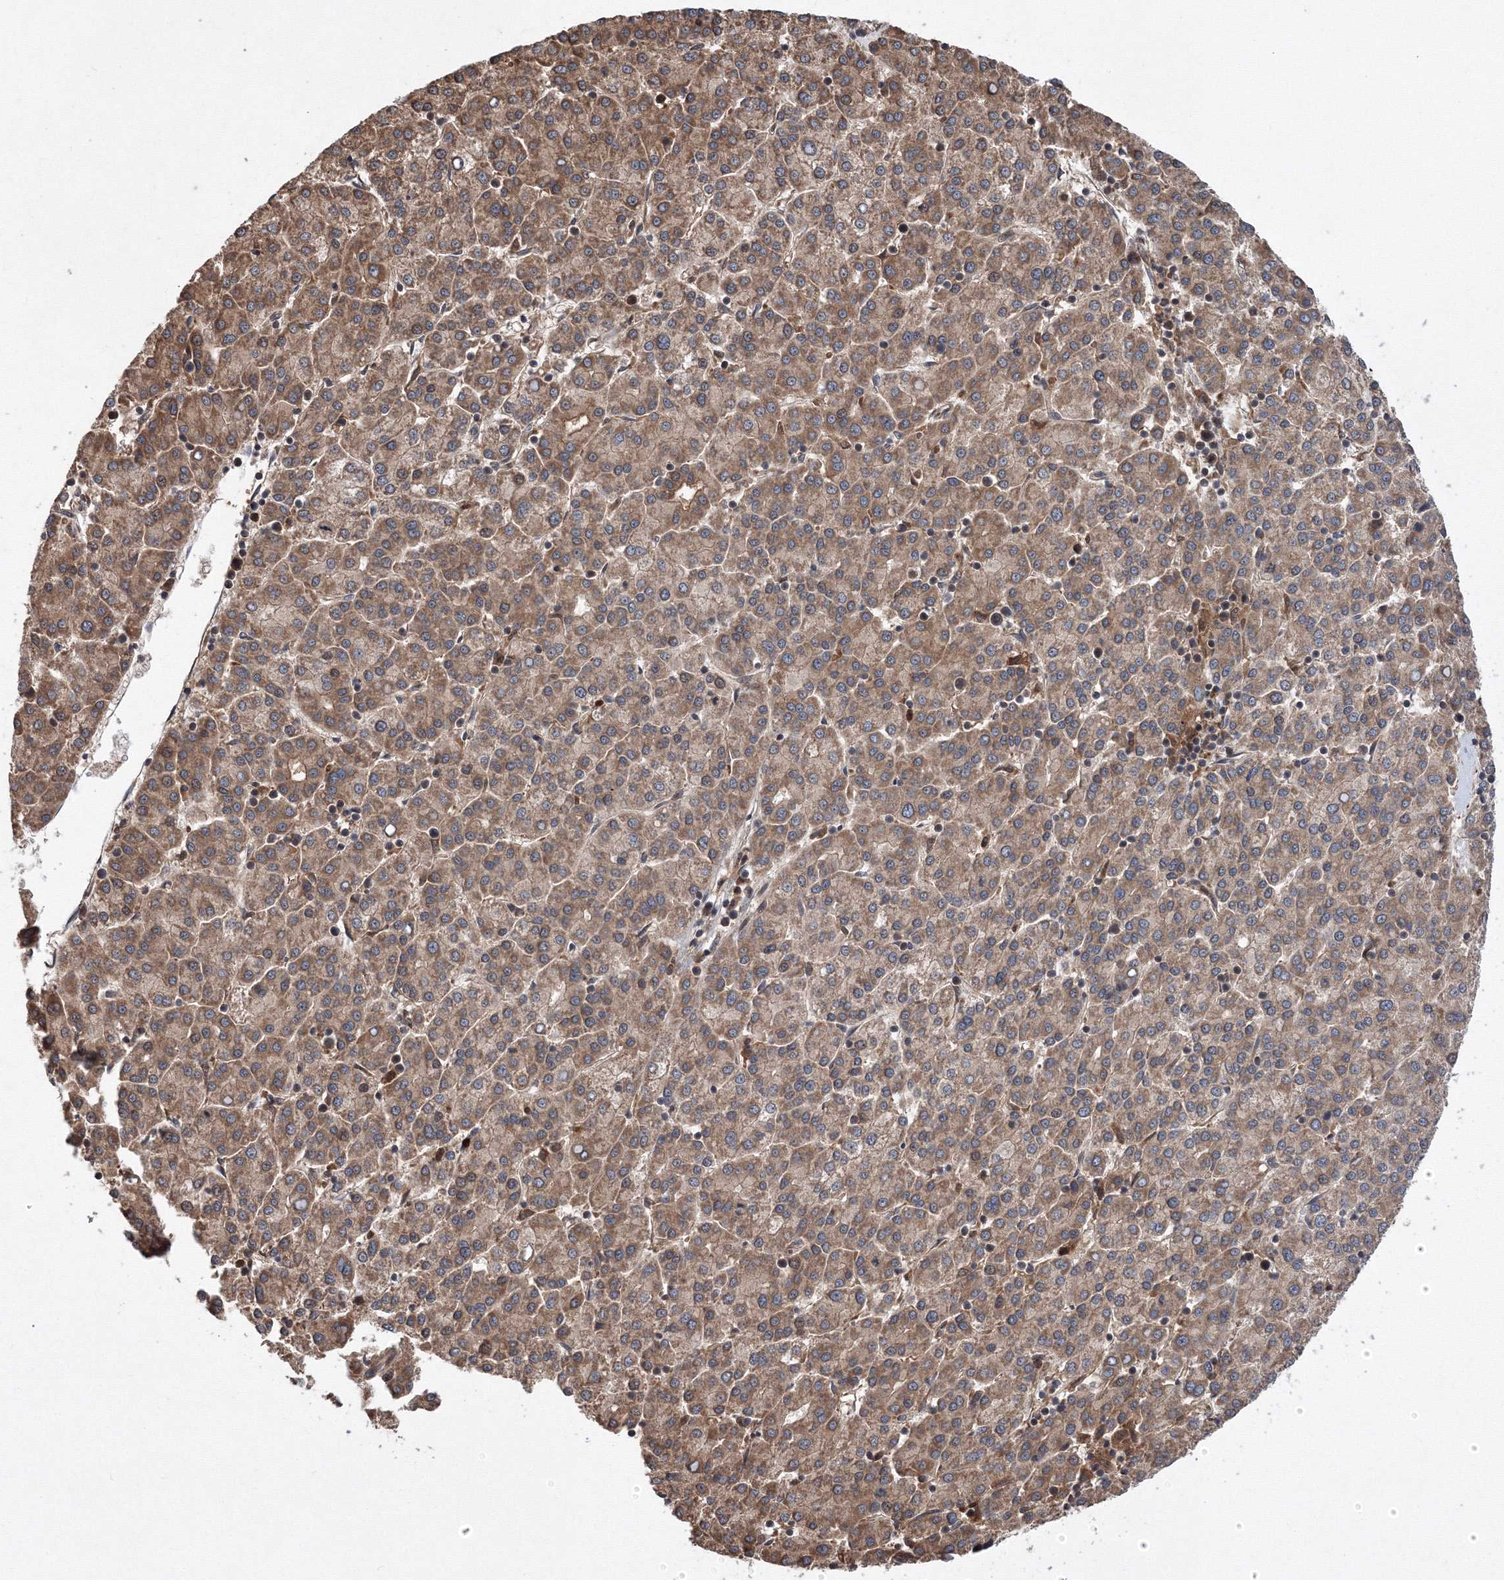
{"staining": {"intensity": "moderate", "quantity": ">75%", "location": "cytoplasmic/membranous"}, "tissue": "liver cancer", "cell_type": "Tumor cells", "image_type": "cancer", "snomed": [{"axis": "morphology", "description": "Carcinoma, Hepatocellular, NOS"}, {"axis": "topography", "description": "Liver"}], "caption": "This photomicrograph displays IHC staining of human liver cancer (hepatocellular carcinoma), with medium moderate cytoplasmic/membranous staining in about >75% of tumor cells.", "gene": "ATG3", "patient": {"sex": "female", "age": 58}}